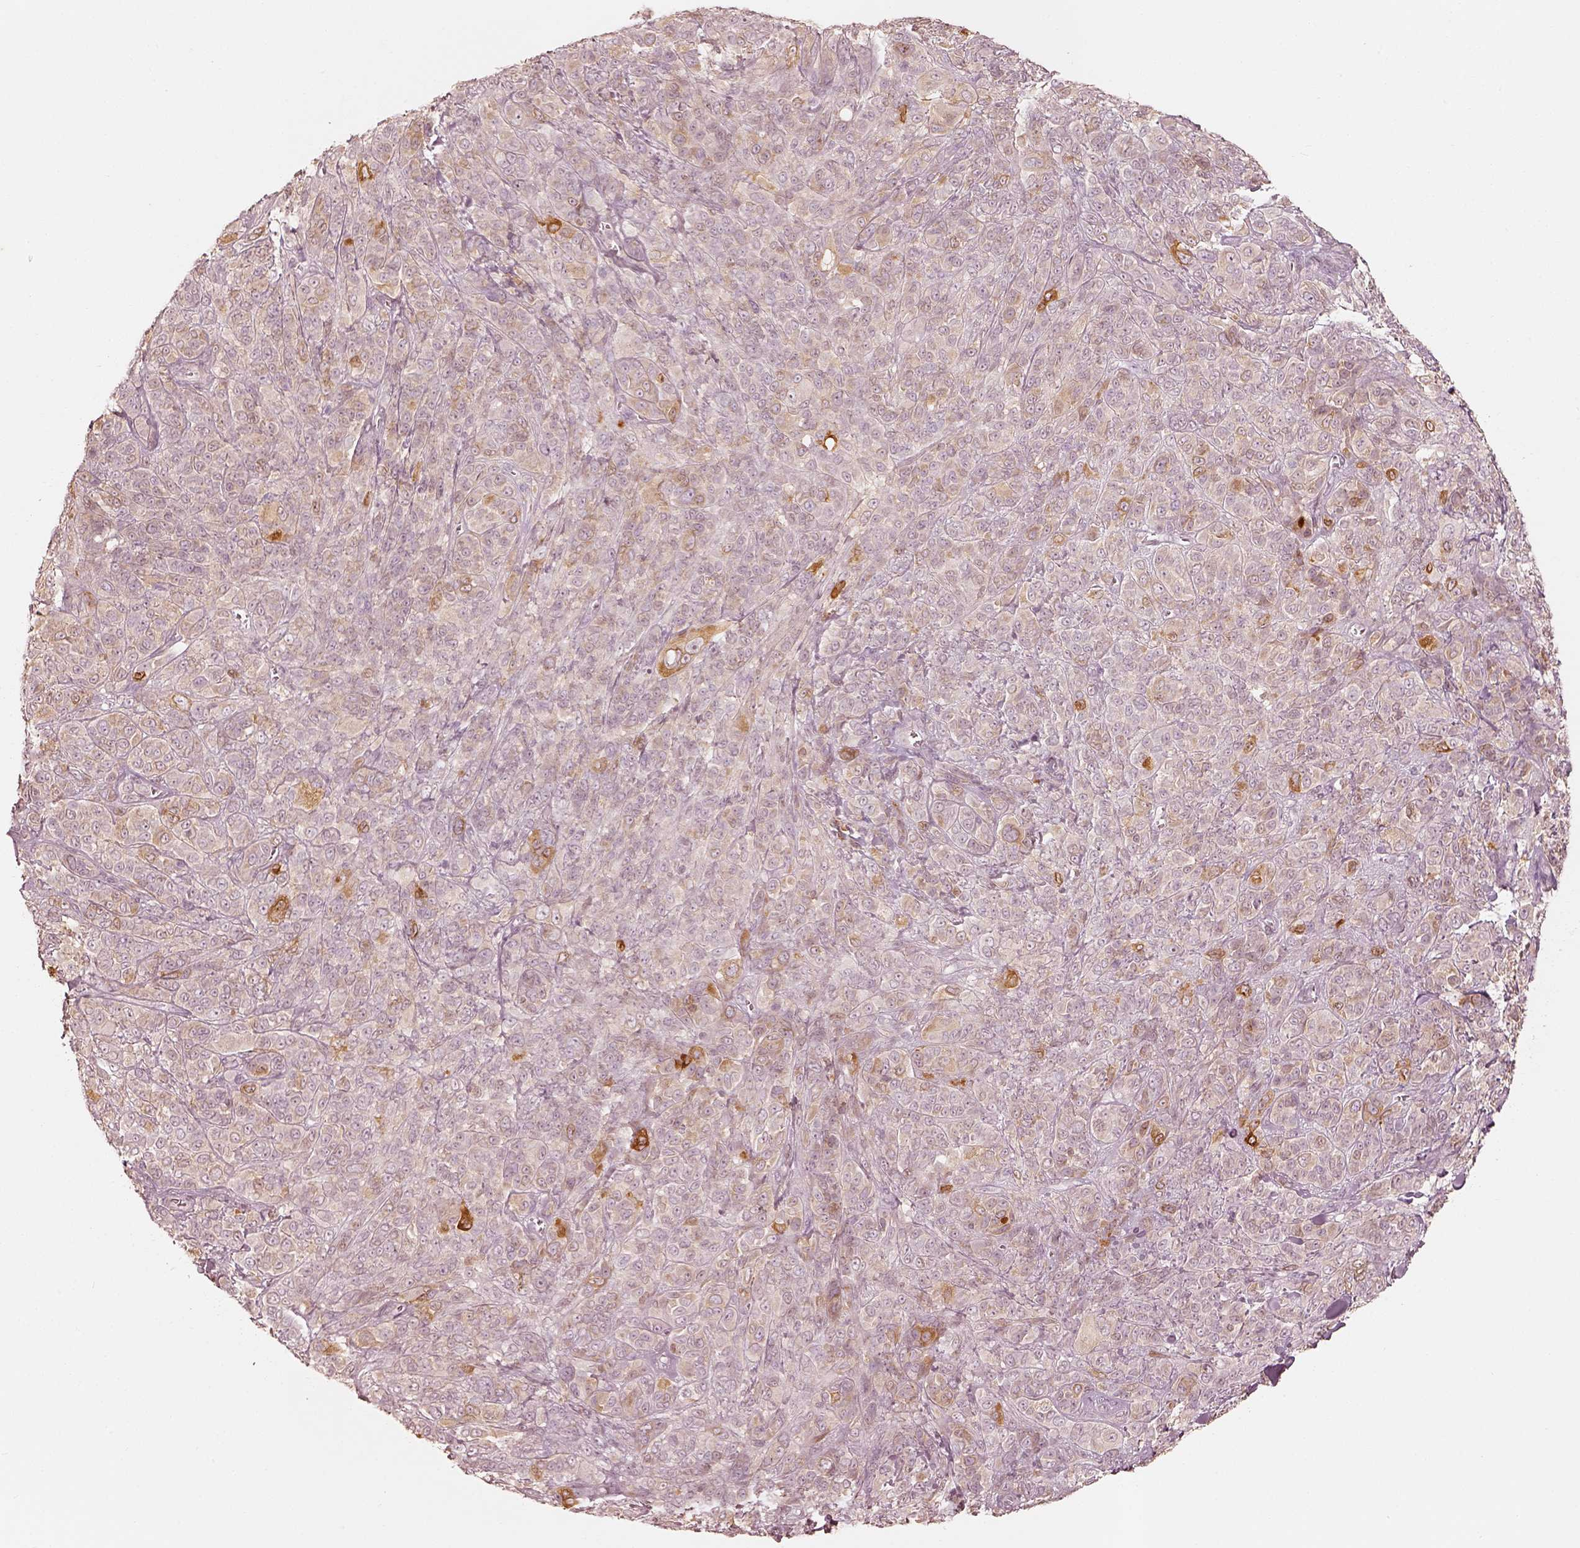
{"staining": {"intensity": "moderate", "quantity": ">75%", "location": "cytoplasmic/membranous"}, "tissue": "melanoma", "cell_type": "Tumor cells", "image_type": "cancer", "snomed": [{"axis": "morphology", "description": "Malignant melanoma, NOS"}, {"axis": "topography", "description": "Skin"}], "caption": "This is an image of immunohistochemistry (IHC) staining of melanoma, which shows moderate expression in the cytoplasmic/membranous of tumor cells.", "gene": "WLS", "patient": {"sex": "female", "age": 87}}